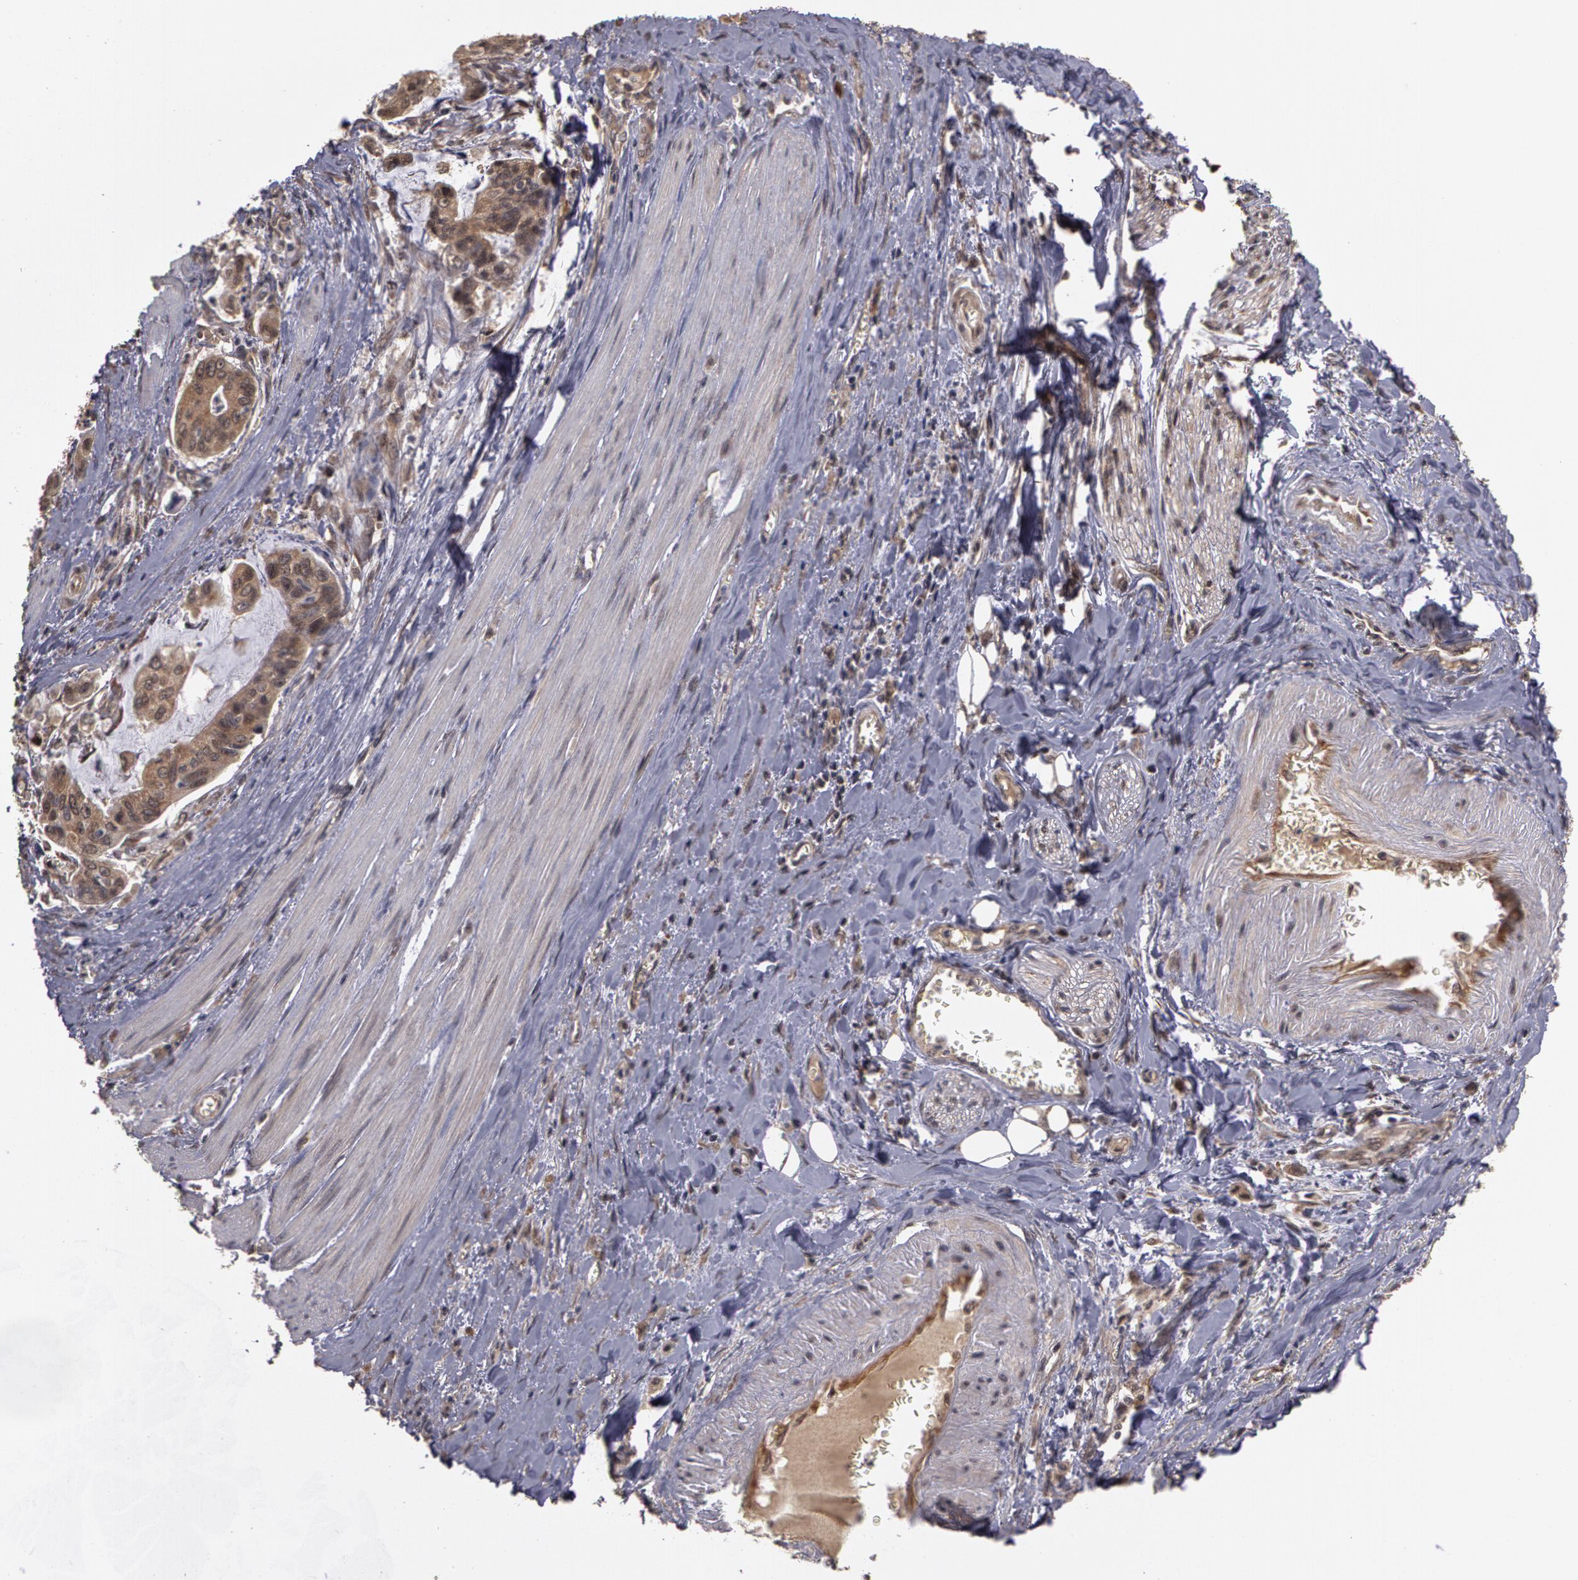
{"staining": {"intensity": "strong", "quantity": ">75%", "location": "cytoplasmic/membranous"}, "tissue": "stomach cancer", "cell_type": "Tumor cells", "image_type": "cancer", "snomed": [{"axis": "morphology", "description": "Adenocarcinoma, NOS"}, {"axis": "topography", "description": "Stomach, upper"}], "caption": "Tumor cells exhibit strong cytoplasmic/membranous staining in about >75% of cells in stomach cancer (adenocarcinoma).", "gene": "GLIS1", "patient": {"sex": "male", "age": 80}}